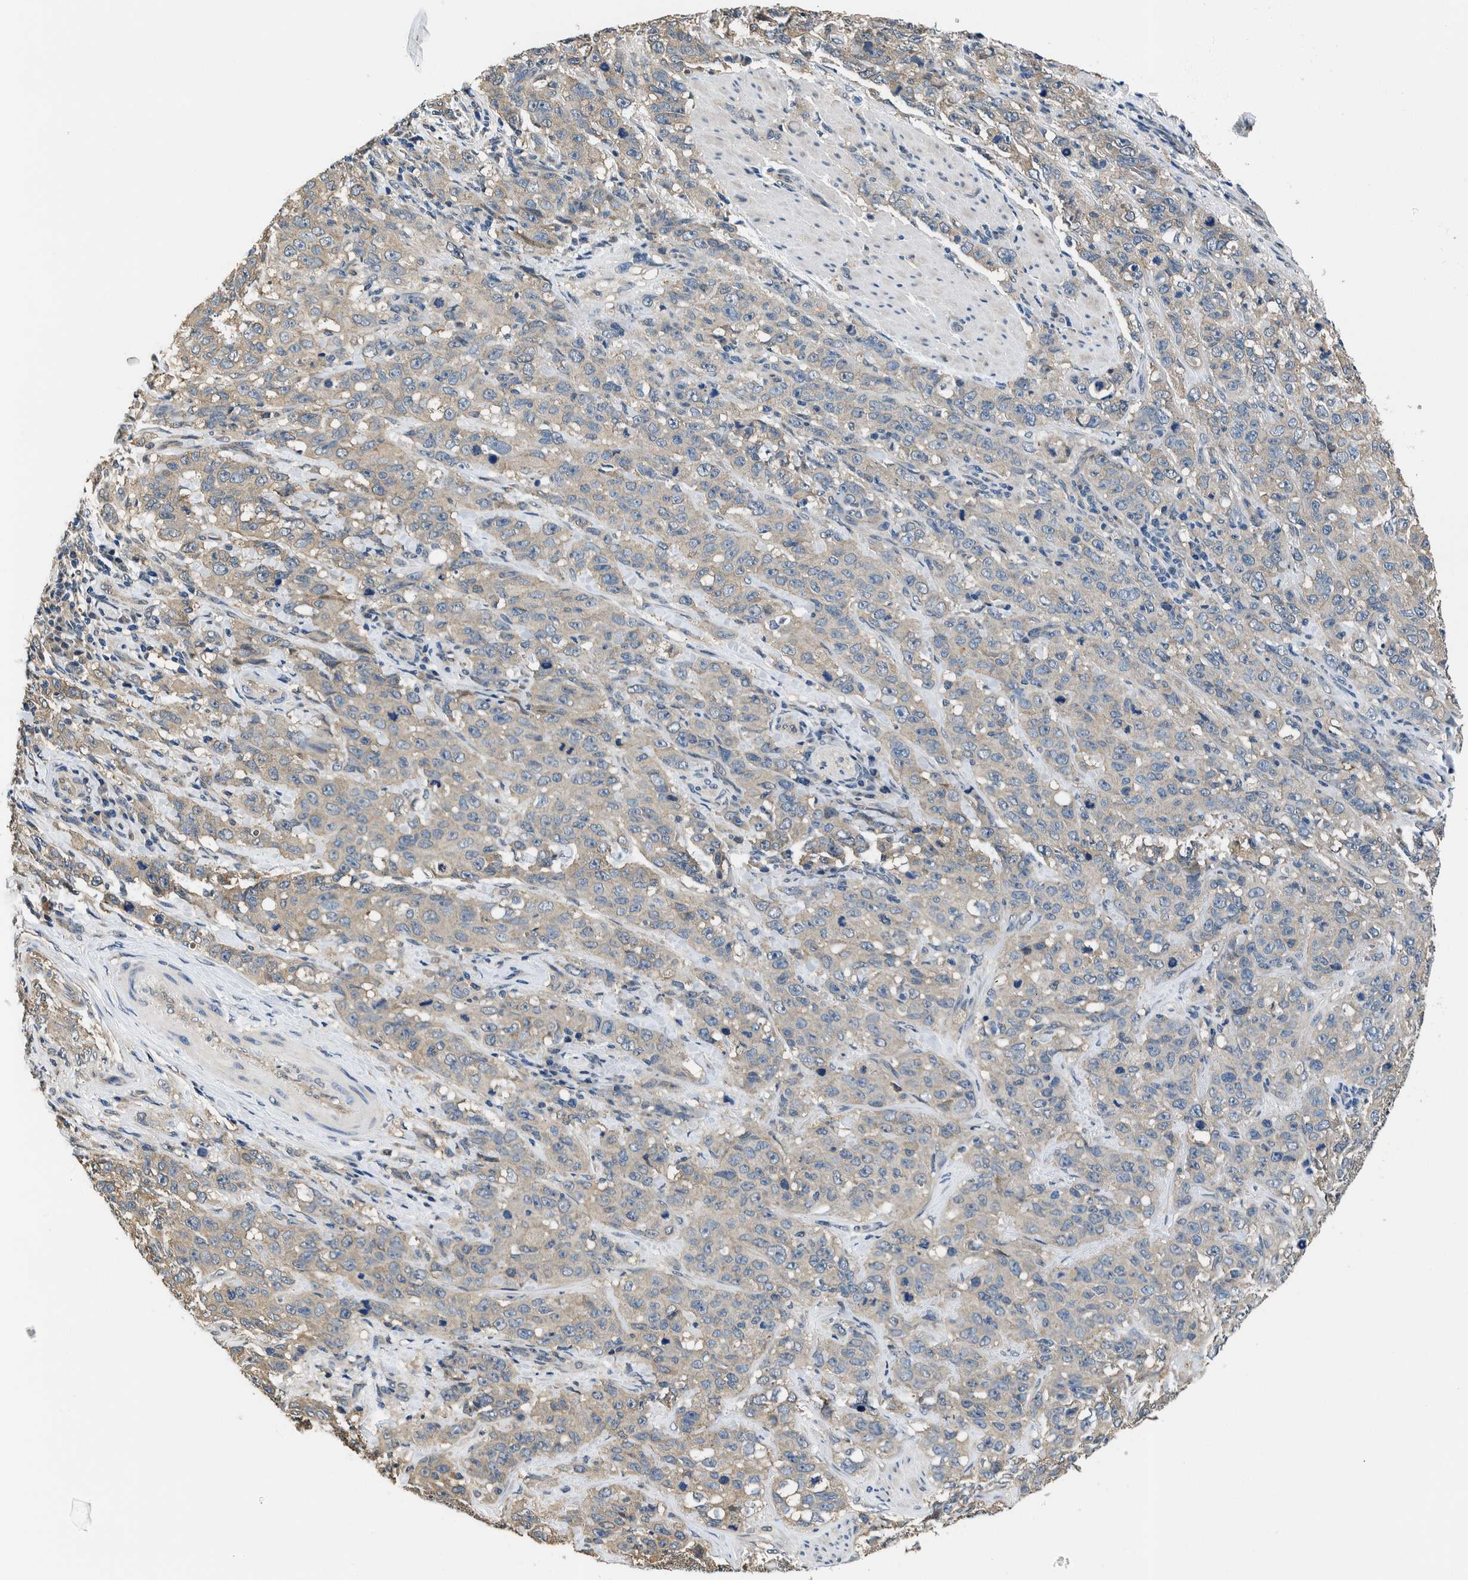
{"staining": {"intensity": "weak", "quantity": "25%-75%", "location": "cytoplasmic/membranous"}, "tissue": "stomach cancer", "cell_type": "Tumor cells", "image_type": "cancer", "snomed": [{"axis": "morphology", "description": "Adenocarcinoma, NOS"}, {"axis": "topography", "description": "Stomach"}], "caption": "High-magnification brightfield microscopy of stomach cancer (adenocarcinoma) stained with DAB (brown) and counterstained with hematoxylin (blue). tumor cells exhibit weak cytoplasmic/membranous expression is identified in about25%-75% of cells. (DAB IHC with brightfield microscopy, high magnification).", "gene": "NIBAN2", "patient": {"sex": "male", "age": 48}}